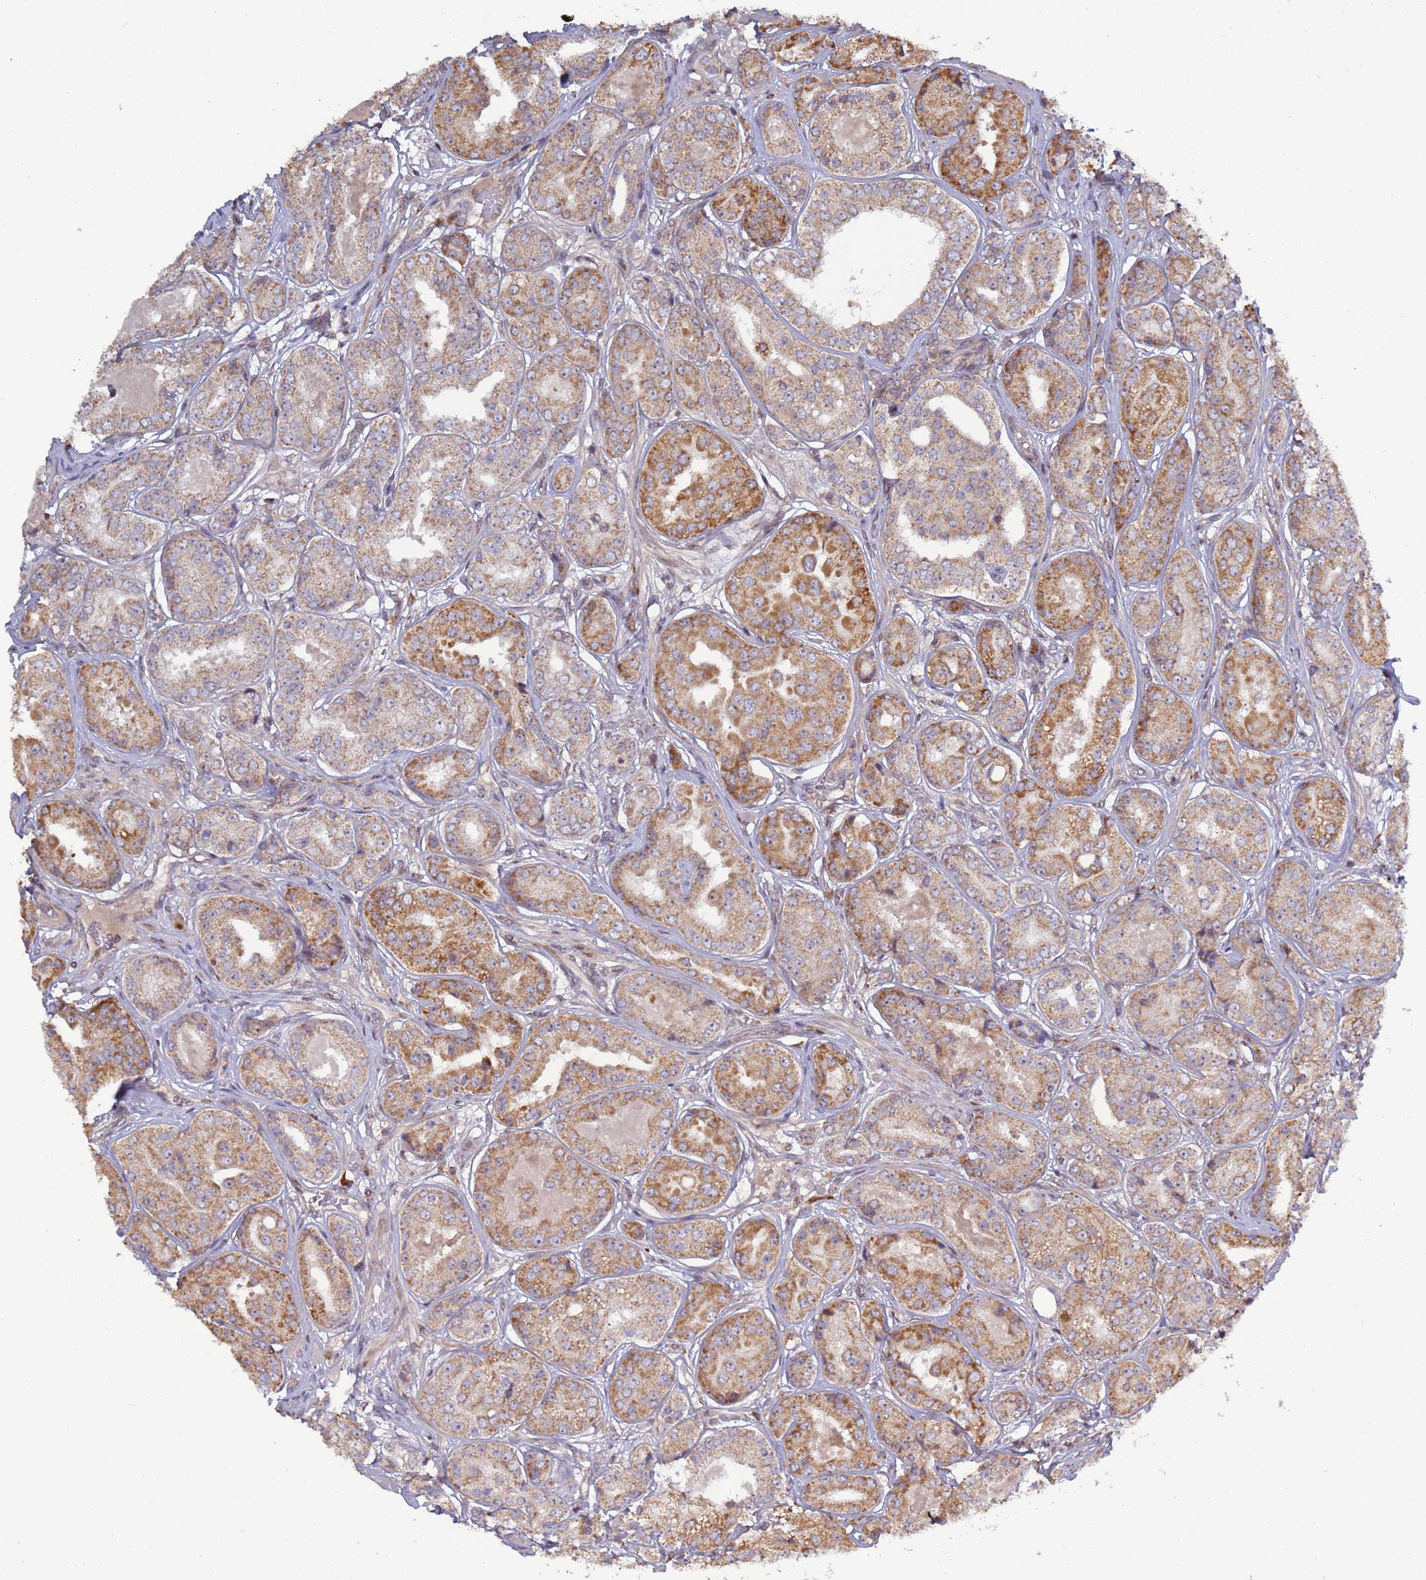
{"staining": {"intensity": "moderate", "quantity": ">75%", "location": "cytoplasmic/membranous"}, "tissue": "prostate cancer", "cell_type": "Tumor cells", "image_type": "cancer", "snomed": [{"axis": "morphology", "description": "Adenocarcinoma, High grade"}, {"axis": "topography", "description": "Prostate"}], "caption": "Brown immunohistochemical staining in prostate cancer (high-grade adenocarcinoma) shows moderate cytoplasmic/membranous staining in about >75% of tumor cells. The protein of interest is shown in brown color, while the nuclei are stained blue.", "gene": "RCOR2", "patient": {"sex": "male", "age": 63}}